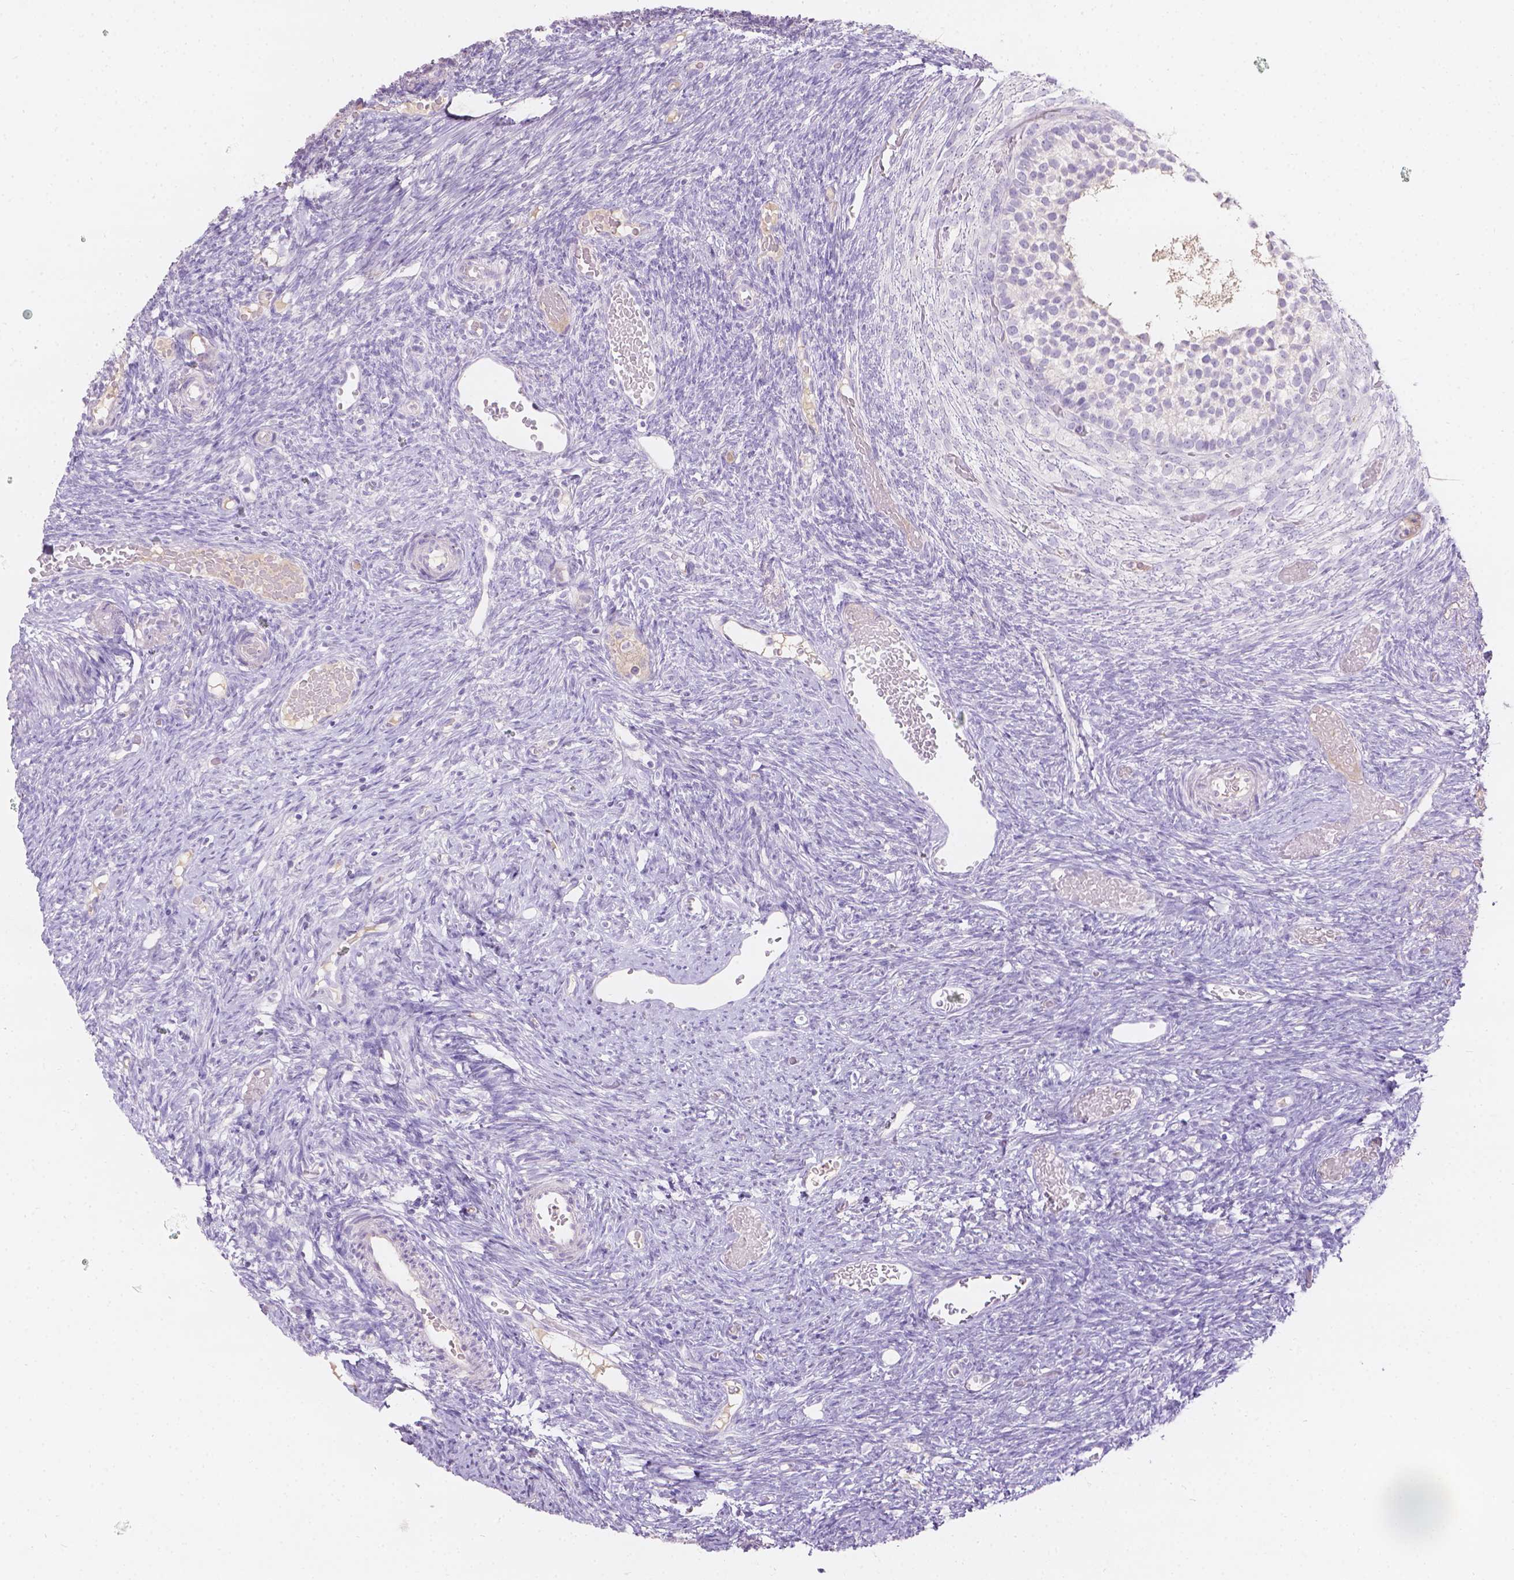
{"staining": {"intensity": "negative", "quantity": "none", "location": "none"}, "tissue": "ovary", "cell_type": "Follicle cells", "image_type": "normal", "snomed": [{"axis": "morphology", "description": "Normal tissue, NOS"}, {"axis": "topography", "description": "Ovary"}], "caption": "The micrograph exhibits no staining of follicle cells in normal ovary. (DAB immunohistochemistry (IHC) with hematoxylin counter stain).", "gene": "GAL3ST2", "patient": {"sex": "female", "age": 39}}